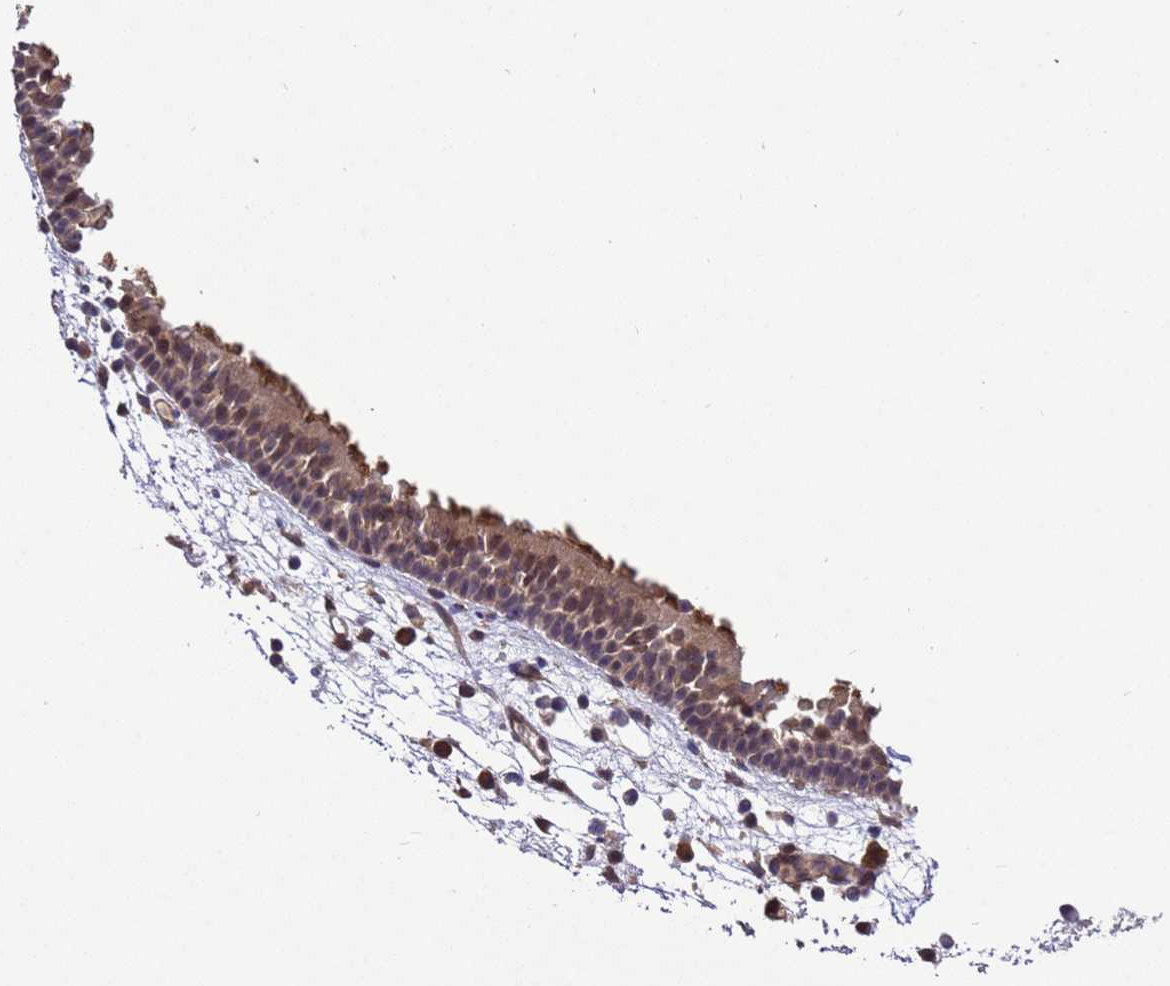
{"staining": {"intensity": "moderate", "quantity": ">75%", "location": "cytoplasmic/membranous,nuclear"}, "tissue": "nasopharynx", "cell_type": "Respiratory epithelial cells", "image_type": "normal", "snomed": [{"axis": "morphology", "description": "Normal tissue, NOS"}, {"axis": "morphology", "description": "Inflammation, NOS"}, {"axis": "morphology", "description": "Malignant melanoma, Metastatic site"}, {"axis": "topography", "description": "Nasopharynx"}], "caption": "A medium amount of moderate cytoplasmic/membranous,nuclear staining is seen in approximately >75% of respiratory epithelial cells in benign nasopharynx.", "gene": "ZFP69B", "patient": {"sex": "male", "age": 70}}